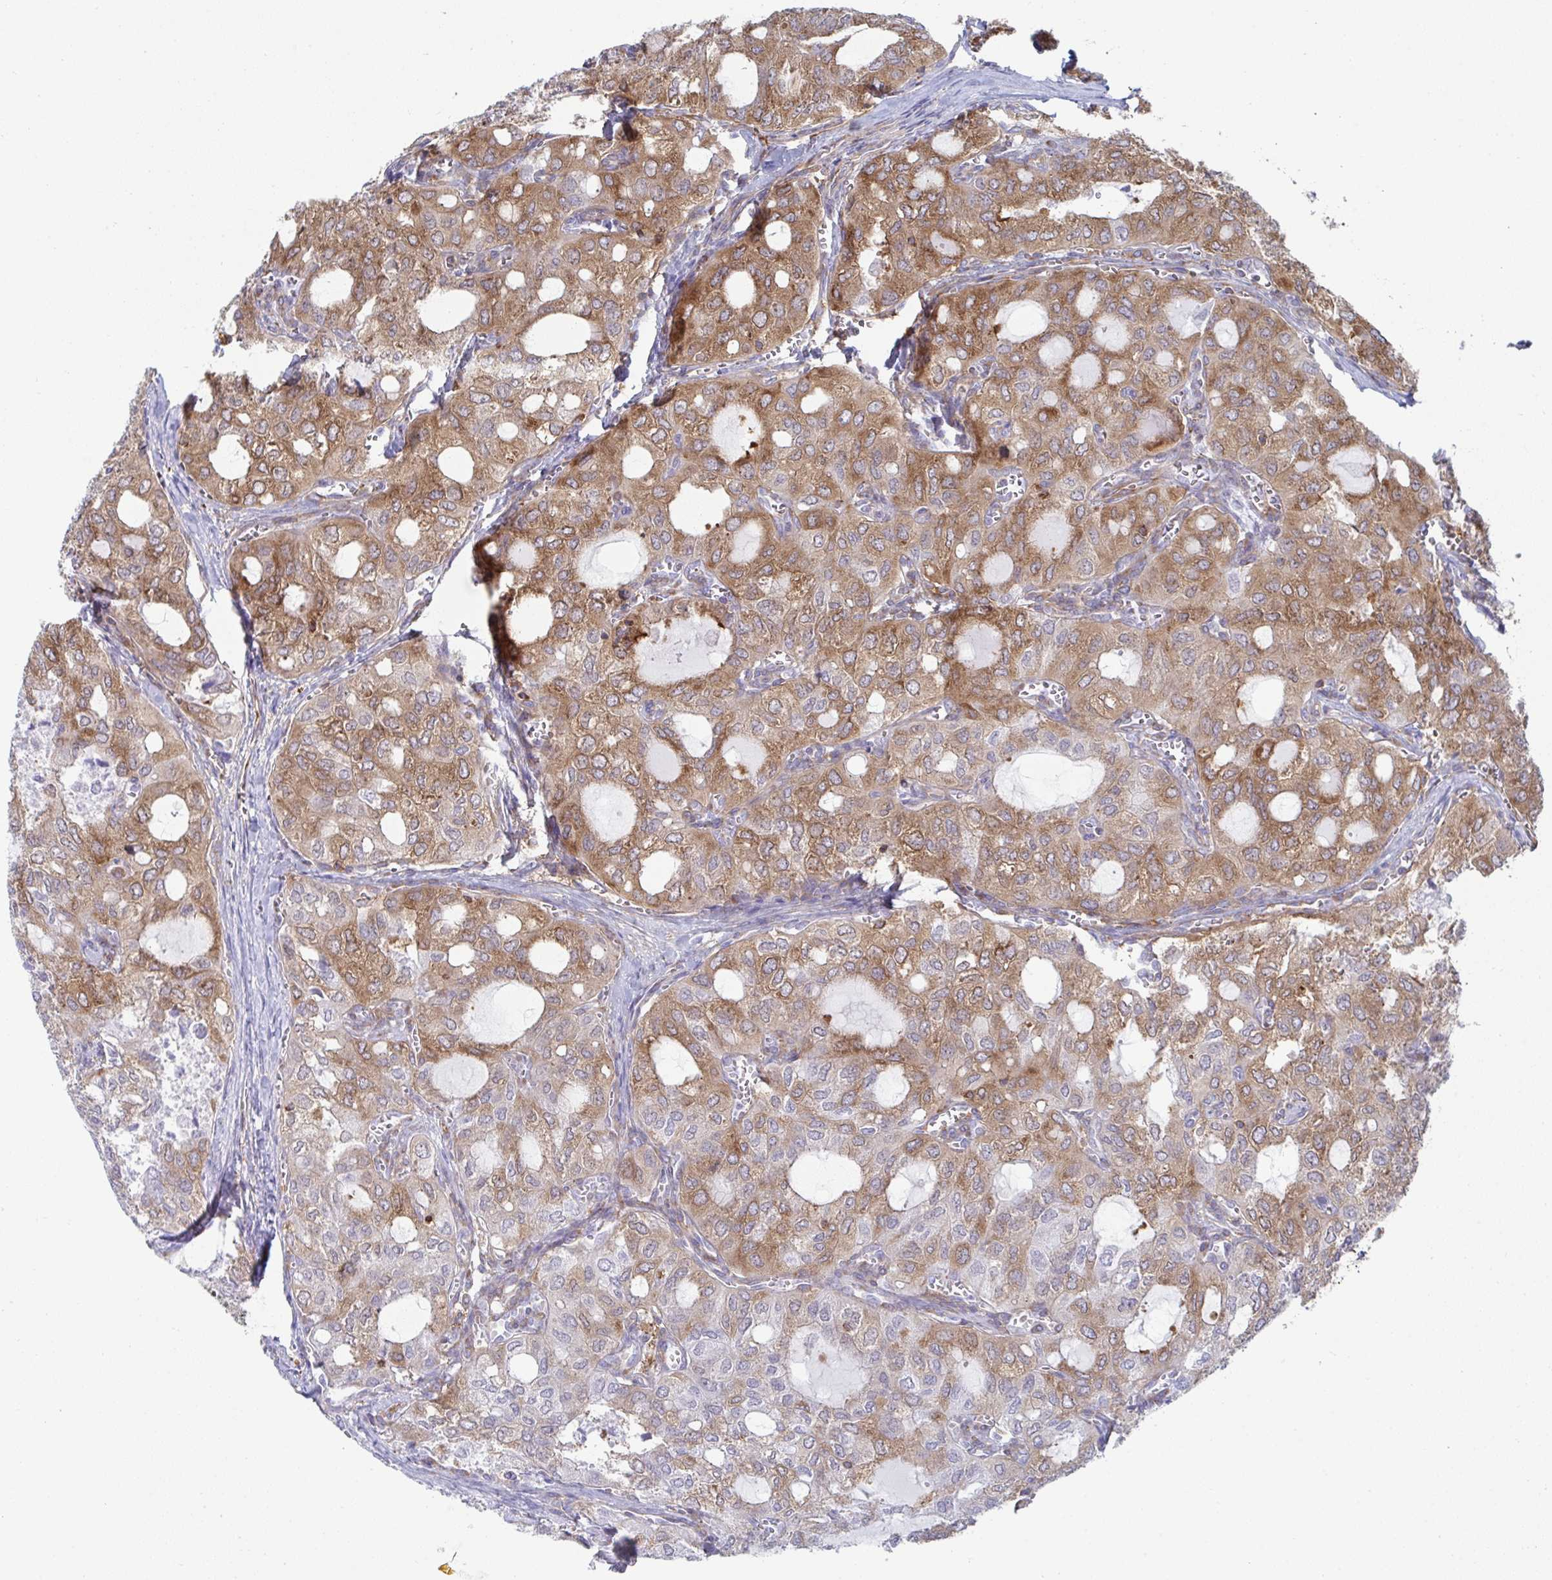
{"staining": {"intensity": "moderate", "quantity": ">75%", "location": "cytoplasmic/membranous"}, "tissue": "thyroid cancer", "cell_type": "Tumor cells", "image_type": "cancer", "snomed": [{"axis": "morphology", "description": "Follicular adenoma carcinoma, NOS"}, {"axis": "topography", "description": "Thyroid gland"}], "caption": "Immunohistochemical staining of thyroid follicular adenoma carcinoma shows medium levels of moderate cytoplasmic/membranous staining in approximately >75% of tumor cells.", "gene": "WNK1", "patient": {"sex": "male", "age": 75}}